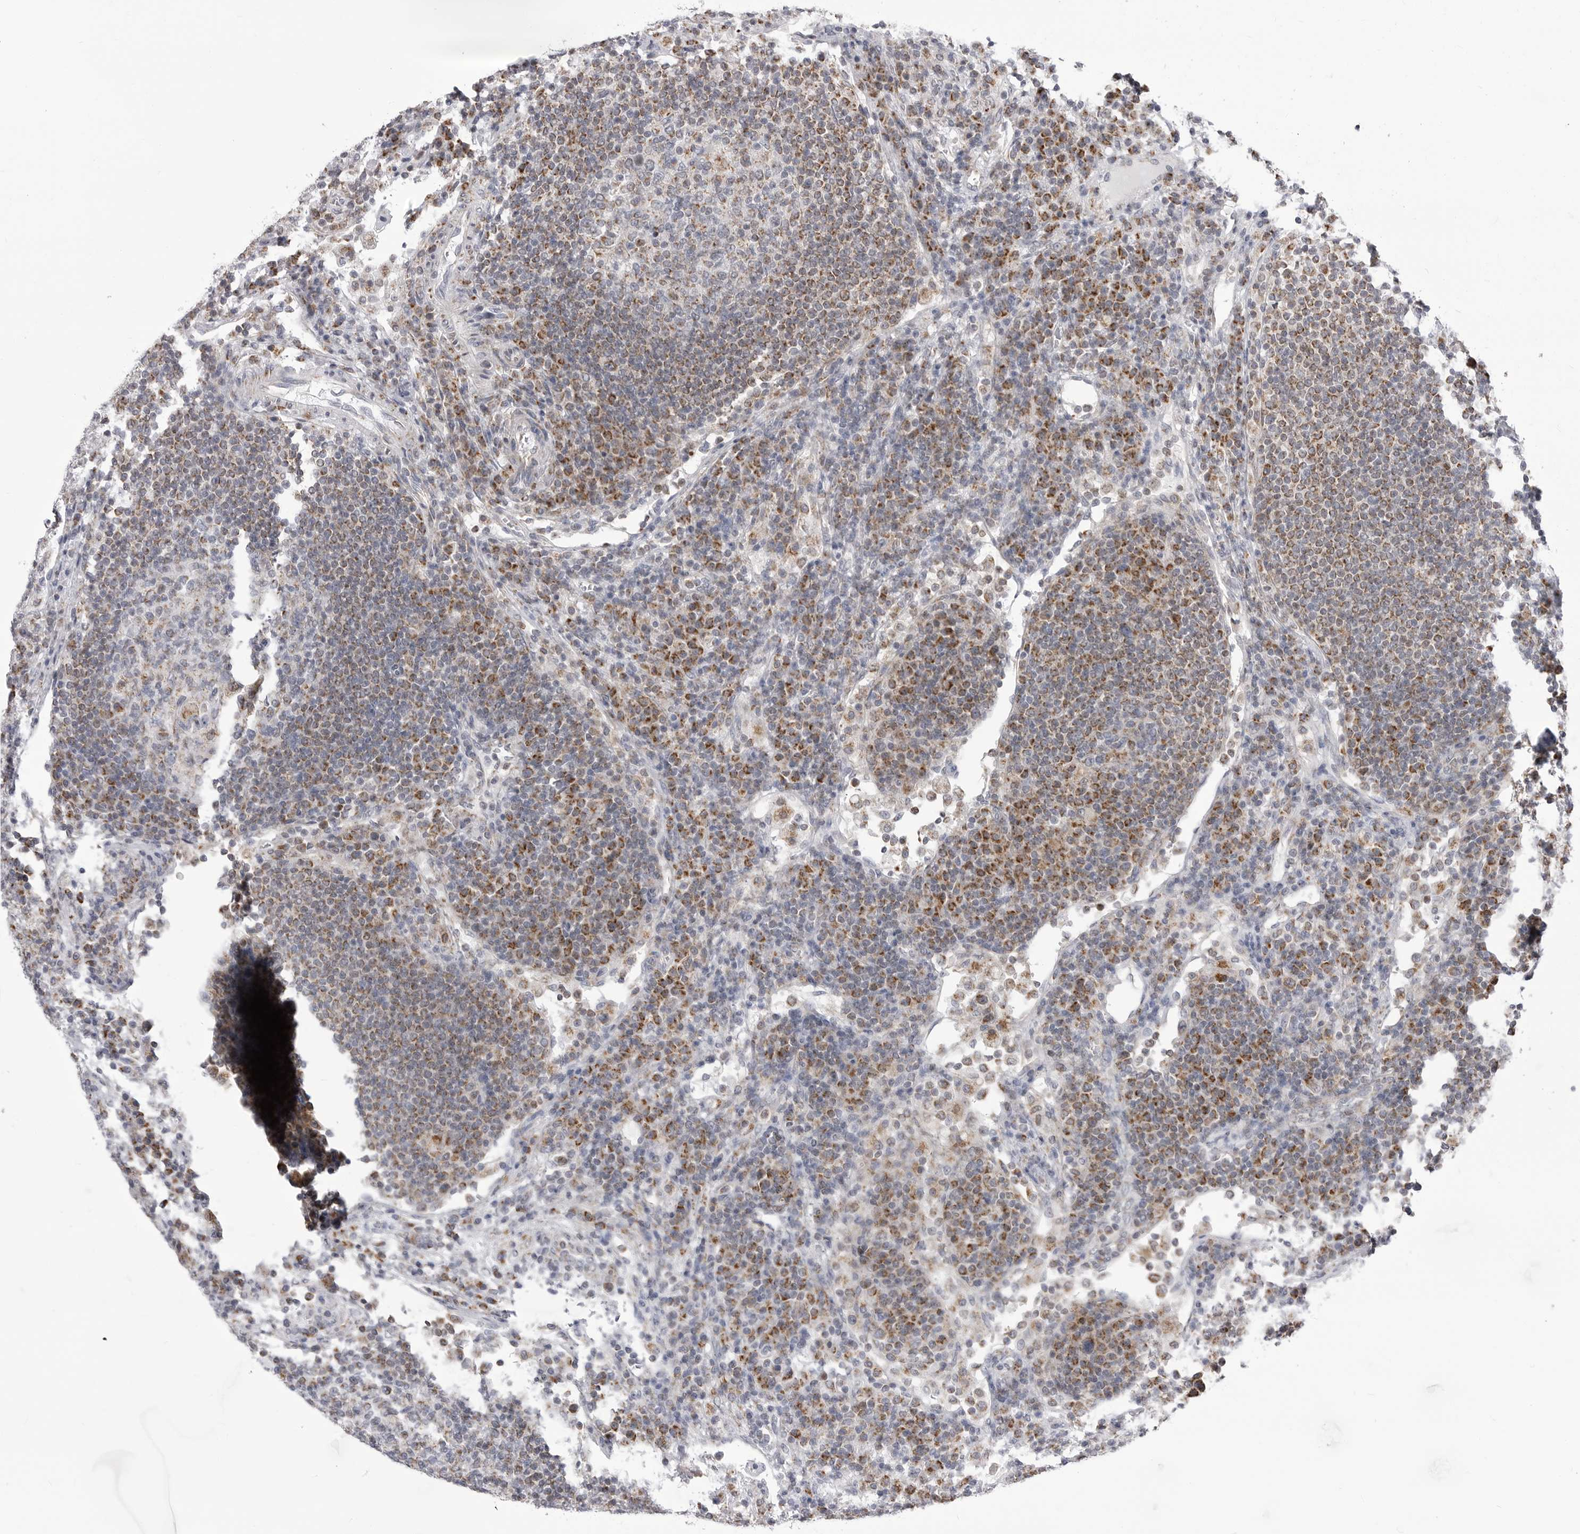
{"staining": {"intensity": "strong", "quantity": "<25%", "location": "cytoplasmic/membranous"}, "tissue": "lymph node", "cell_type": "Germinal center cells", "image_type": "normal", "snomed": [{"axis": "morphology", "description": "Normal tissue, NOS"}, {"axis": "topography", "description": "Lymph node"}], "caption": "Immunohistochemistry (IHC) of unremarkable lymph node shows medium levels of strong cytoplasmic/membranous positivity in about <25% of germinal center cells. Using DAB (3,3'-diaminobenzidine) (brown) and hematoxylin (blue) stains, captured at high magnification using brightfield microscopy.", "gene": "FH", "patient": {"sex": "female", "age": 53}}